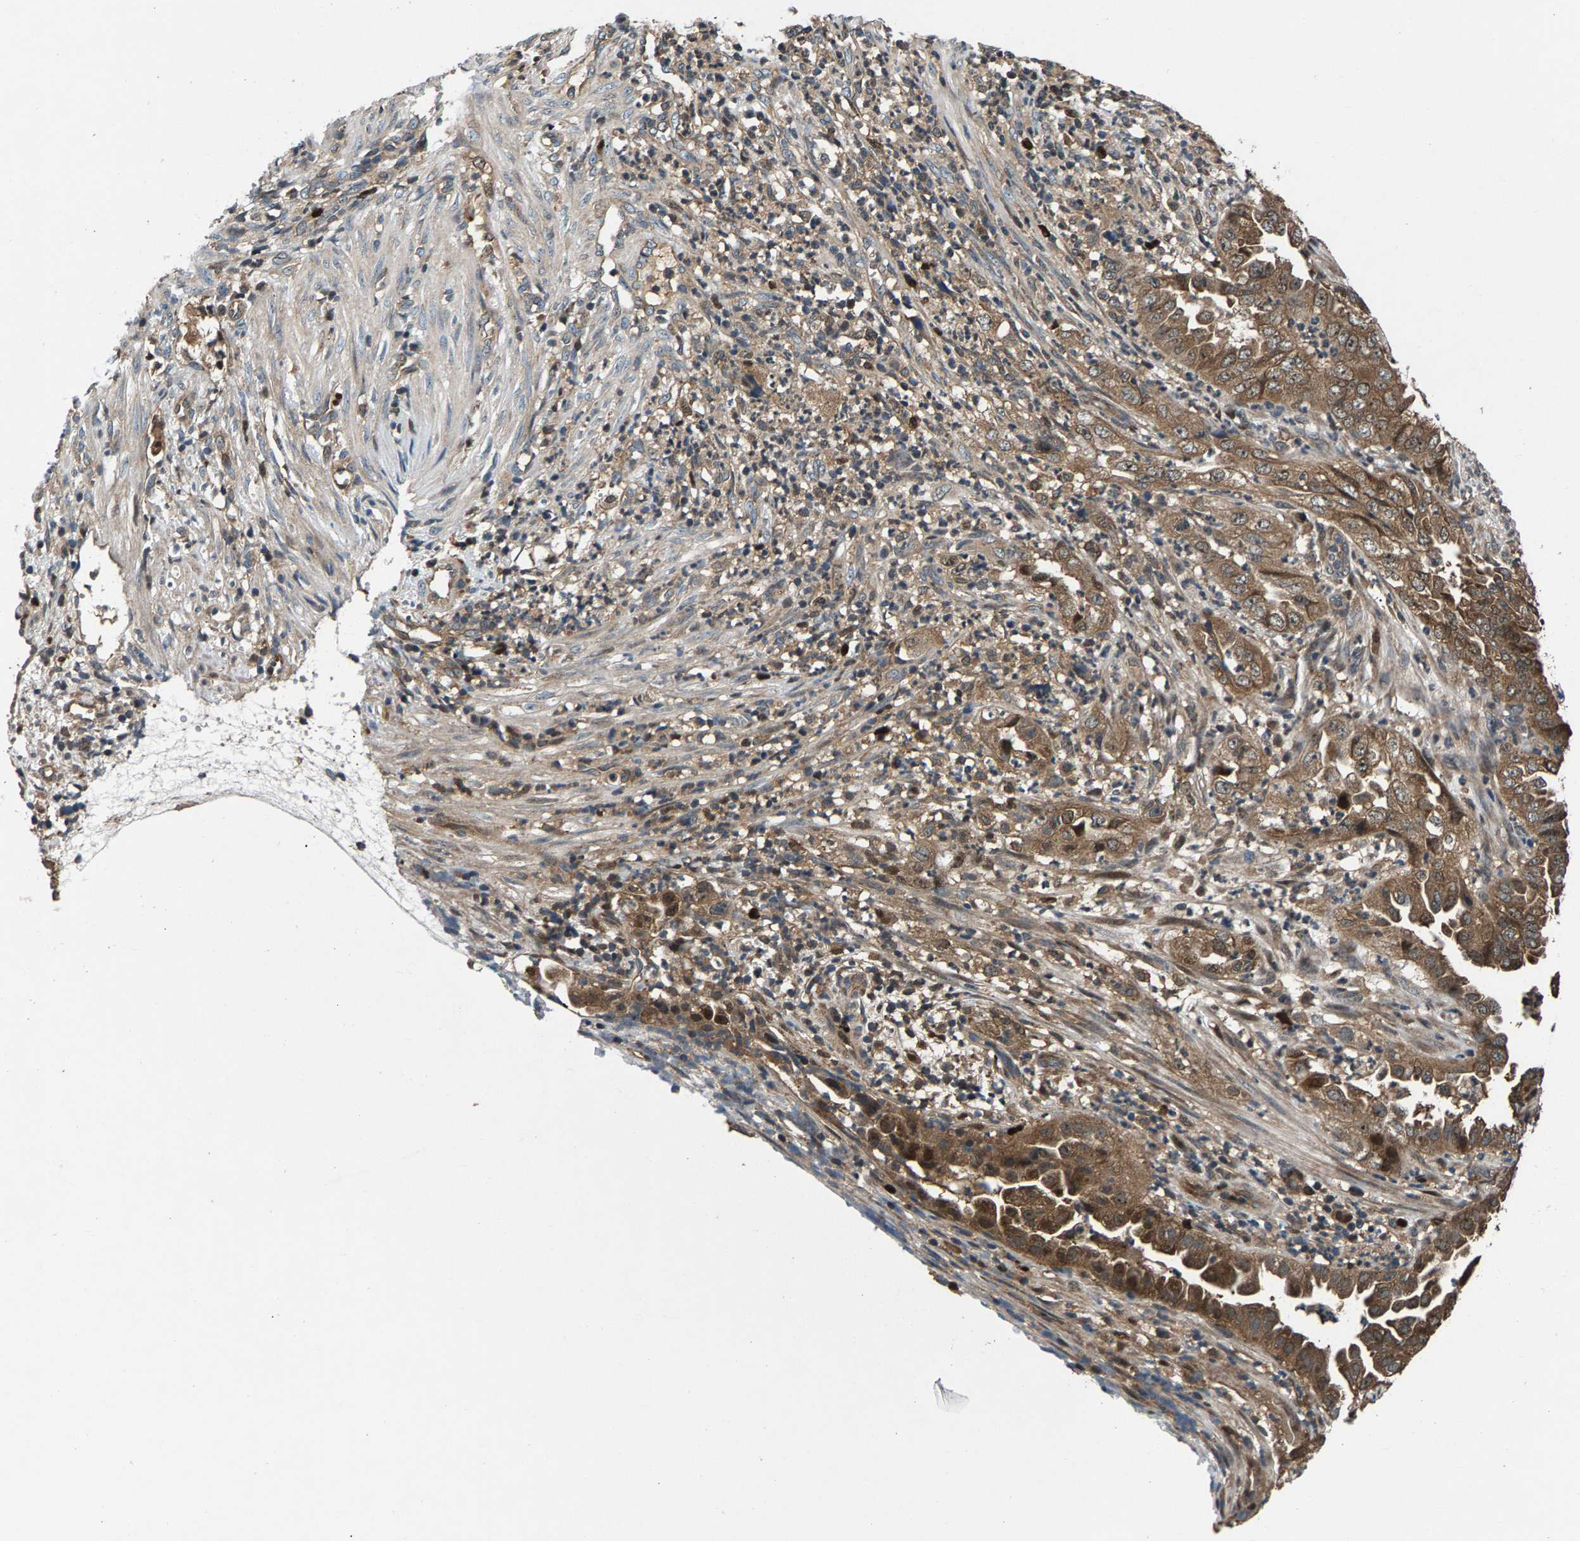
{"staining": {"intensity": "moderate", "quantity": ">75%", "location": "cytoplasmic/membranous"}, "tissue": "endometrial cancer", "cell_type": "Tumor cells", "image_type": "cancer", "snomed": [{"axis": "morphology", "description": "Adenocarcinoma, NOS"}, {"axis": "topography", "description": "Endometrium"}], "caption": "Immunohistochemistry photomicrograph of neoplastic tissue: human endometrial adenocarcinoma stained using IHC shows medium levels of moderate protein expression localized specifically in the cytoplasmic/membranous of tumor cells, appearing as a cytoplasmic/membranous brown color.", "gene": "FAM78A", "patient": {"sex": "female", "age": 51}}